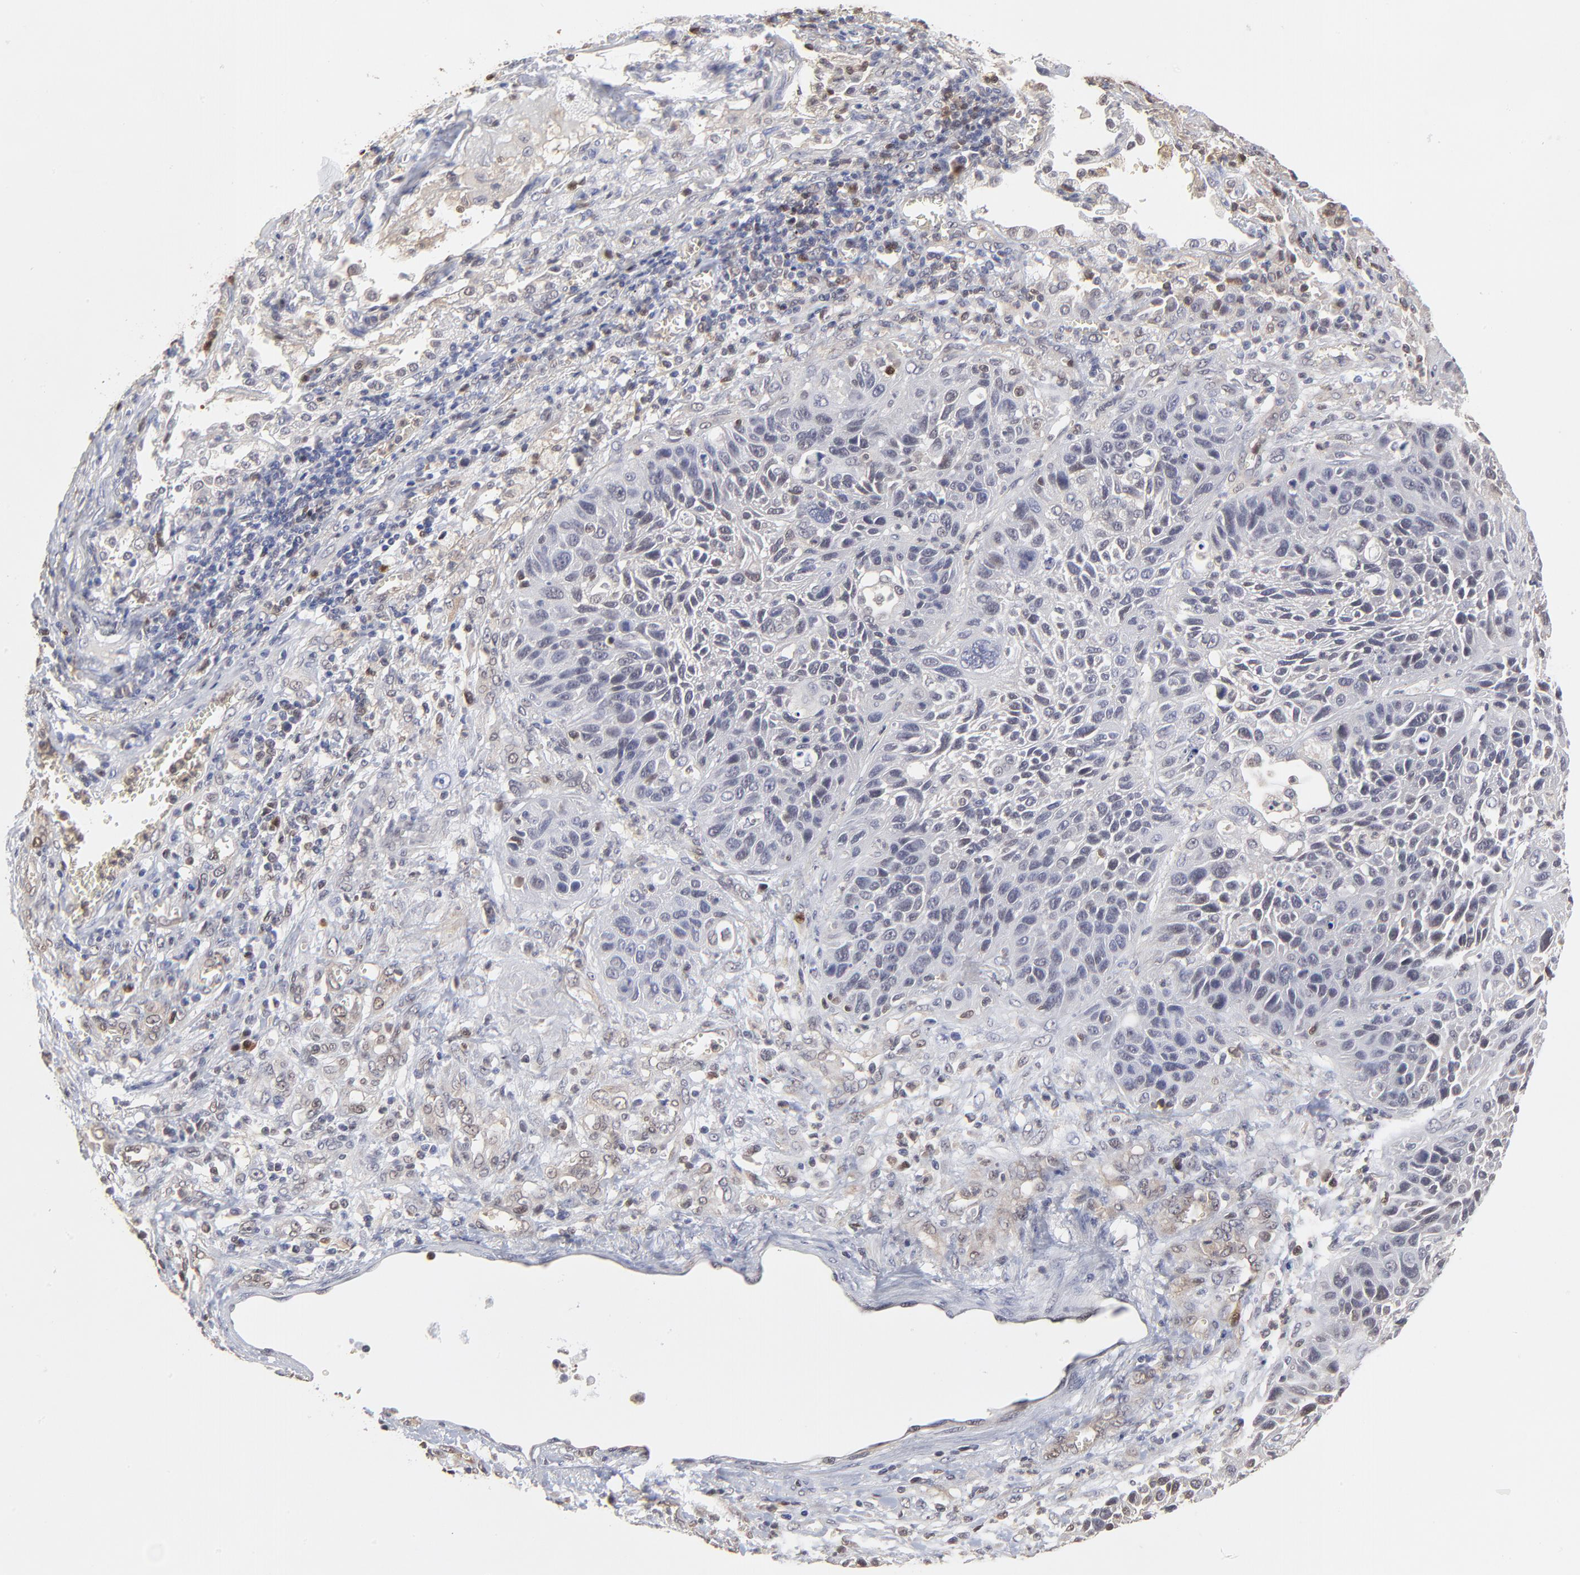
{"staining": {"intensity": "negative", "quantity": "none", "location": "none"}, "tissue": "lung cancer", "cell_type": "Tumor cells", "image_type": "cancer", "snomed": [{"axis": "morphology", "description": "Squamous cell carcinoma, NOS"}, {"axis": "topography", "description": "Lung"}], "caption": "The immunohistochemistry (IHC) micrograph has no significant positivity in tumor cells of lung cancer tissue.", "gene": "CASP3", "patient": {"sex": "female", "age": 76}}